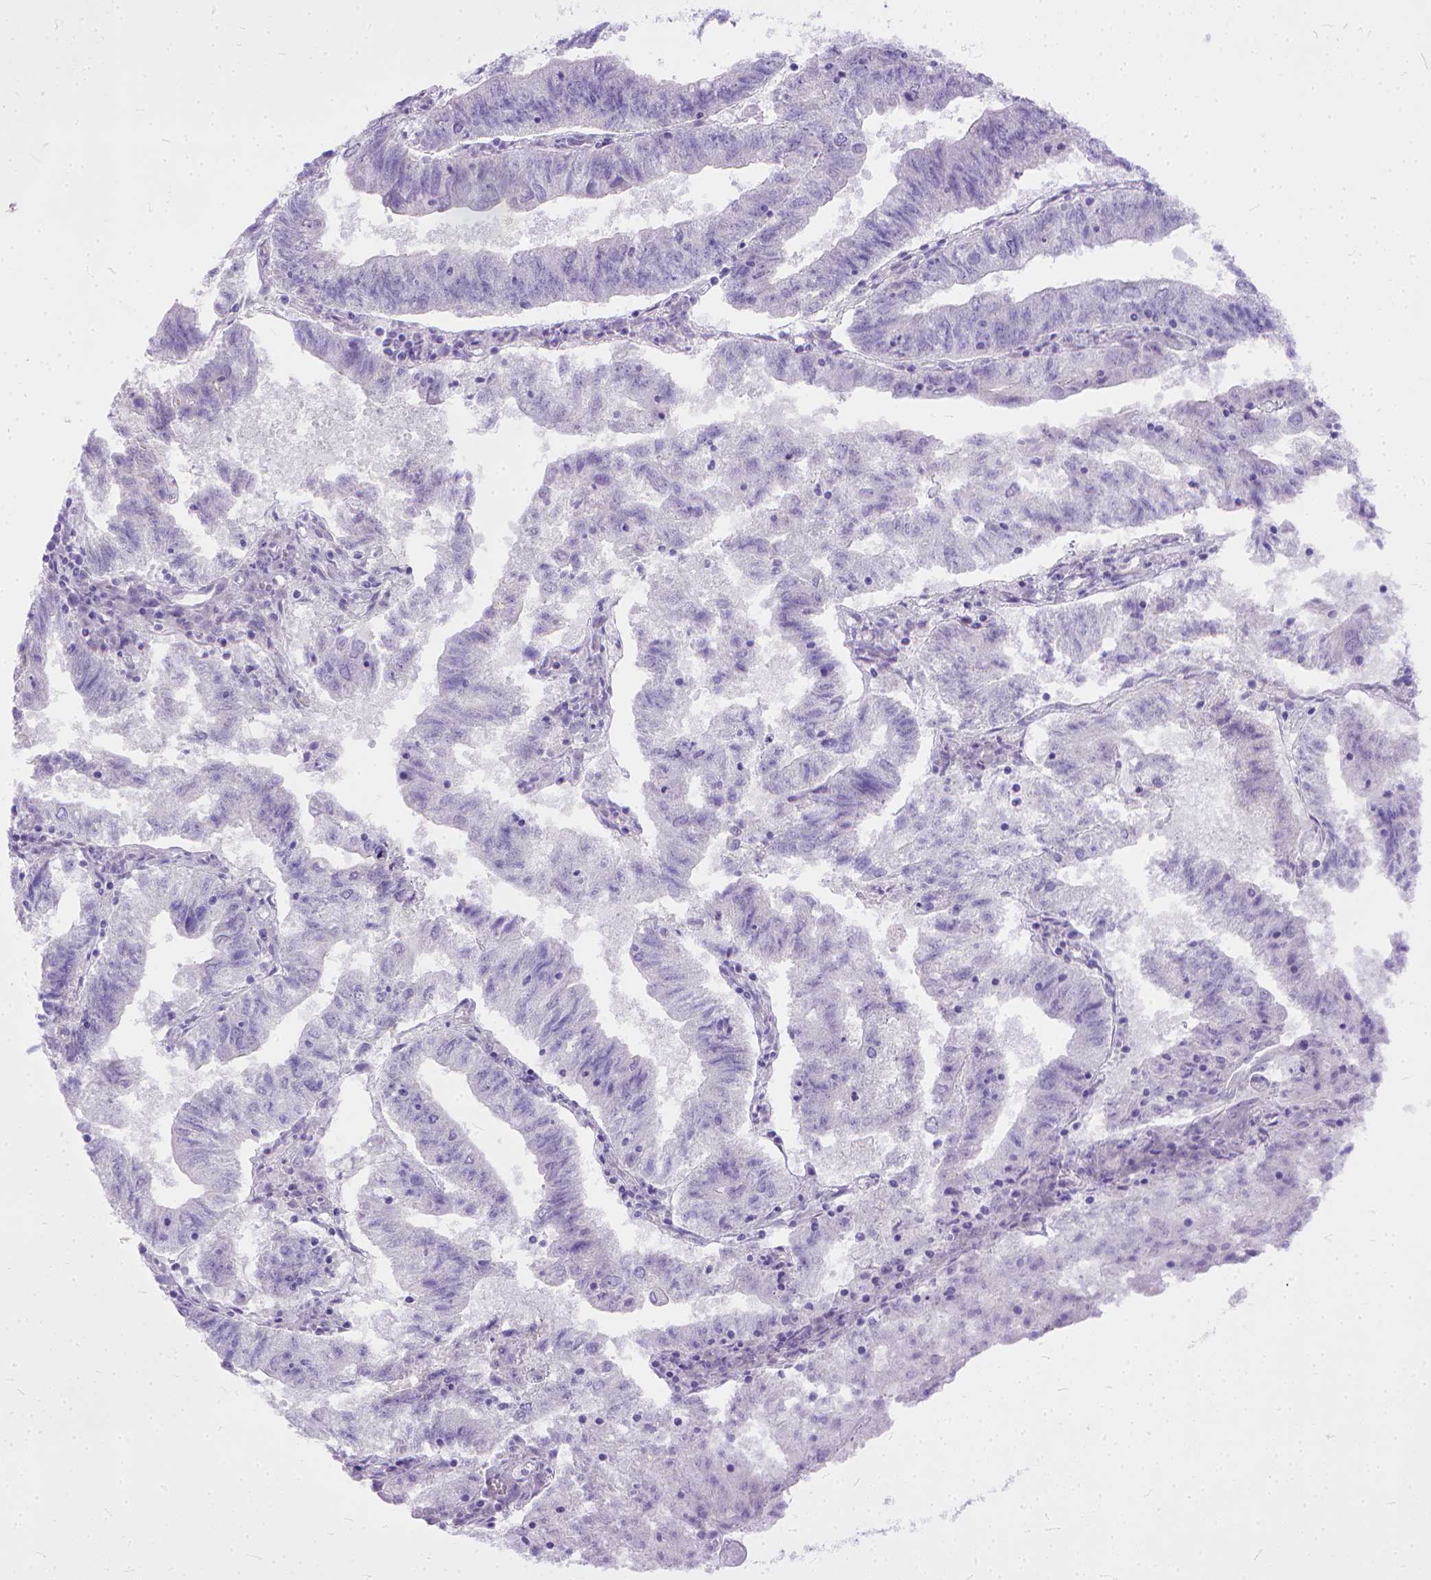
{"staining": {"intensity": "negative", "quantity": "none", "location": "none"}, "tissue": "endometrial cancer", "cell_type": "Tumor cells", "image_type": "cancer", "snomed": [{"axis": "morphology", "description": "Adenocarcinoma, NOS"}, {"axis": "topography", "description": "Endometrium"}], "caption": "Tumor cells show no significant expression in endometrial adenocarcinoma. (Immunohistochemistry (ihc), brightfield microscopy, high magnification).", "gene": "ADGRF1", "patient": {"sex": "female", "age": 82}}